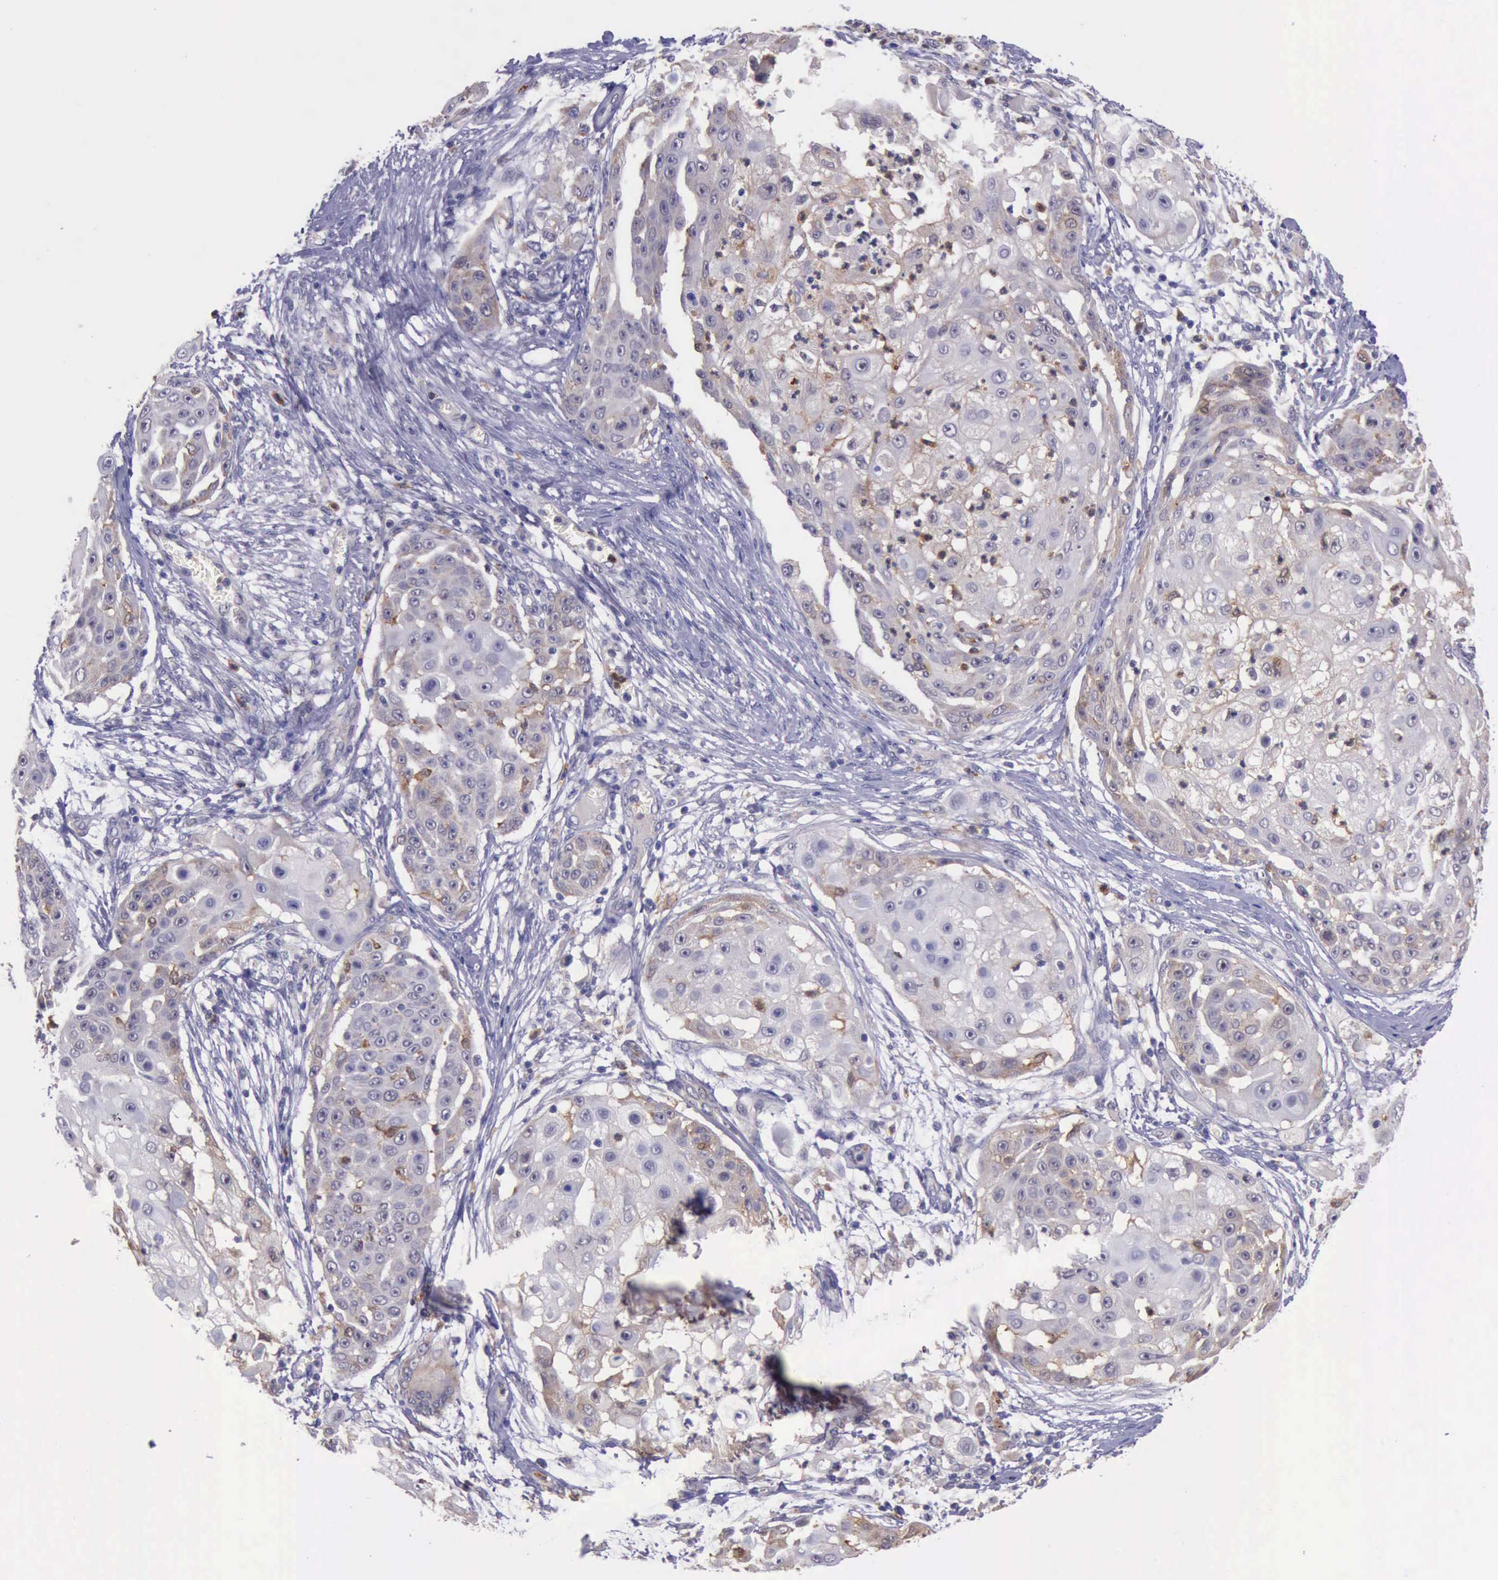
{"staining": {"intensity": "weak", "quantity": "25%-75%", "location": "cytoplasmic/membranous"}, "tissue": "skin cancer", "cell_type": "Tumor cells", "image_type": "cancer", "snomed": [{"axis": "morphology", "description": "Squamous cell carcinoma, NOS"}, {"axis": "topography", "description": "Skin"}], "caption": "Weak cytoplasmic/membranous protein expression is appreciated in about 25%-75% of tumor cells in squamous cell carcinoma (skin). (brown staining indicates protein expression, while blue staining denotes nuclei).", "gene": "PLEK2", "patient": {"sex": "female", "age": 57}}